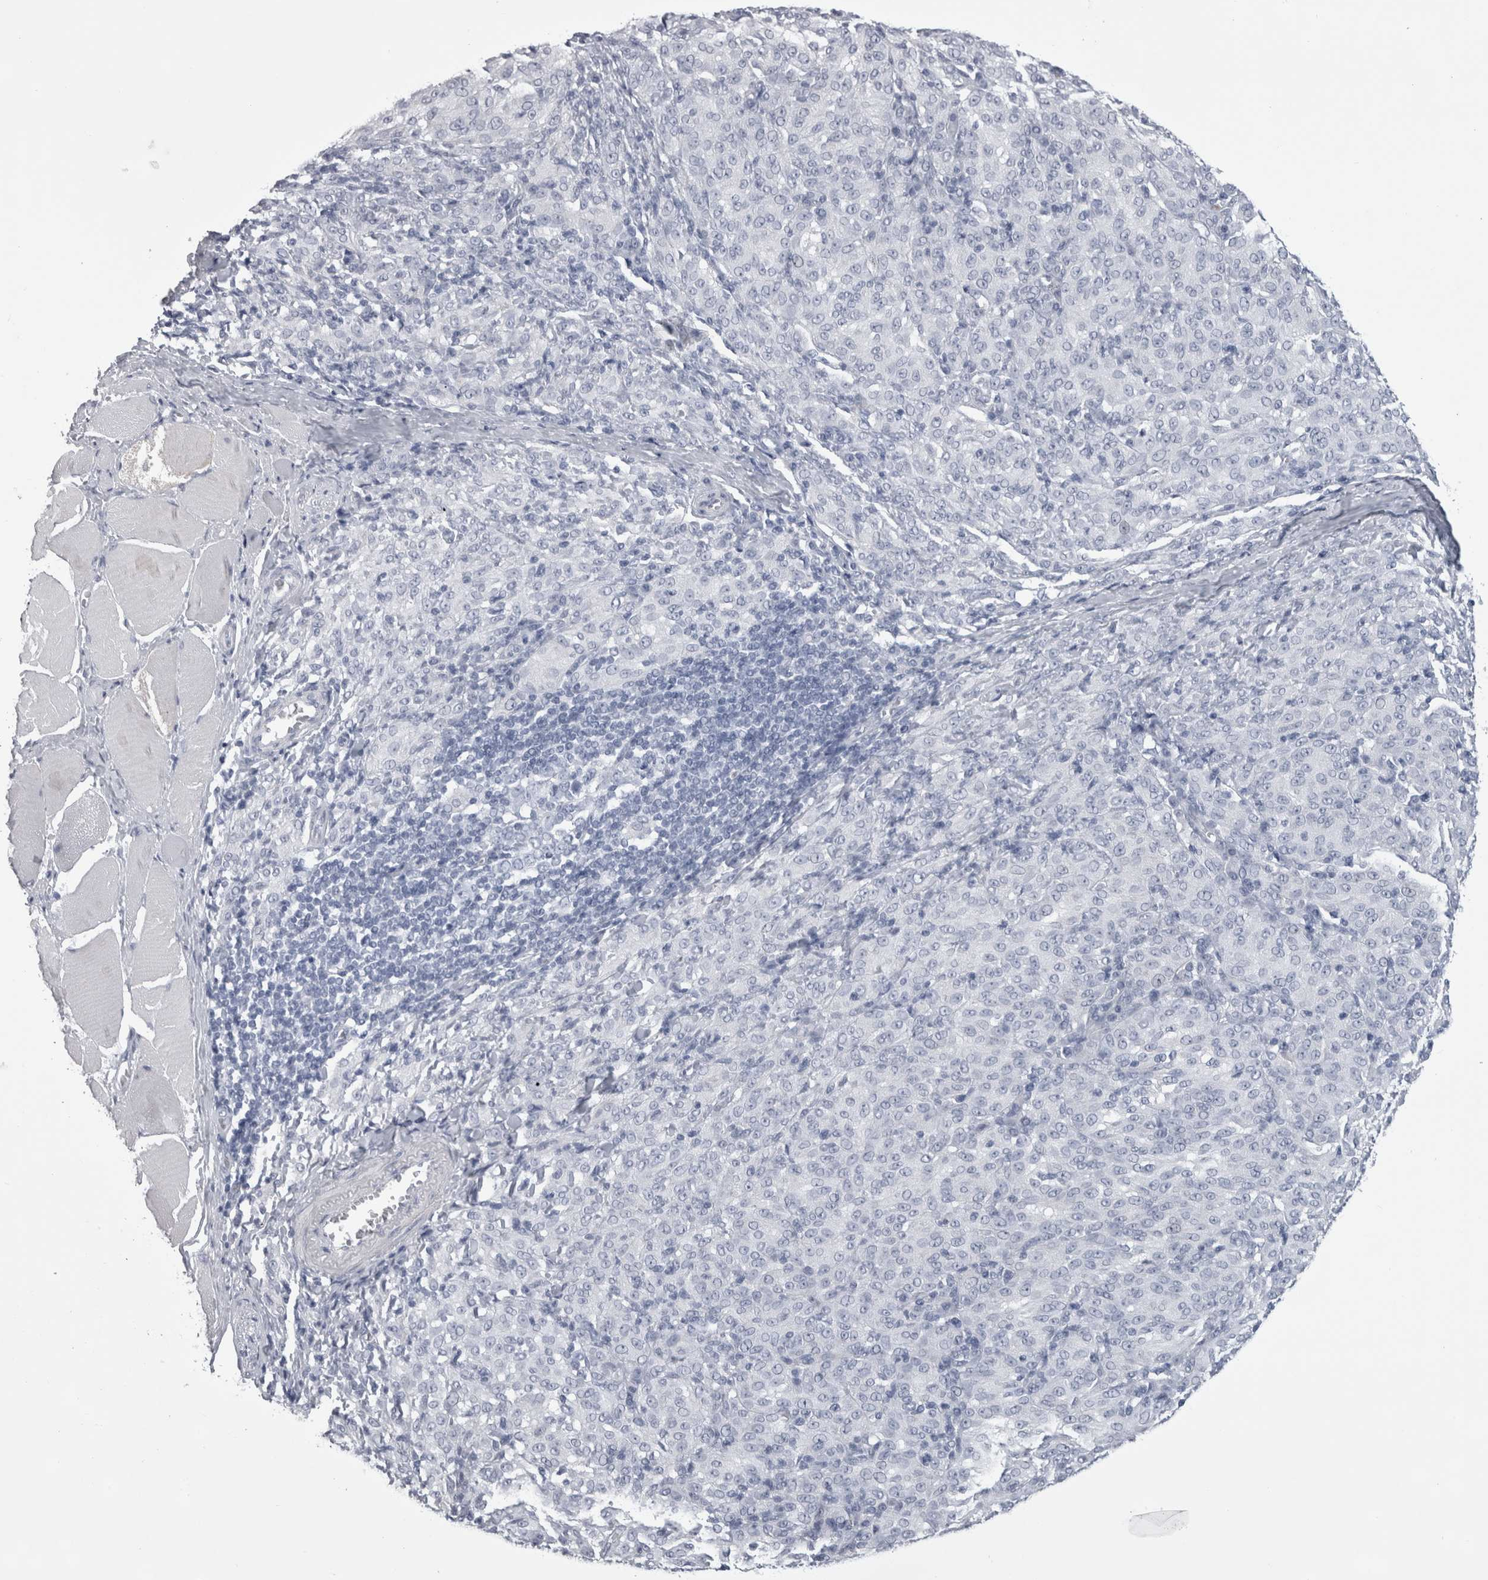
{"staining": {"intensity": "negative", "quantity": "none", "location": "none"}, "tissue": "melanoma", "cell_type": "Tumor cells", "image_type": "cancer", "snomed": [{"axis": "morphology", "description": "Malignant melanoma, NOS"}, {"axis": "topography", "description": "Skin"}], "caption": "This is an immunohistochemistry histopathology image of human malignant melanoma. There is no expression in tumor cells.", "gene": "ALDH8A1", "patient": {"sex": "female", "age": 72}}